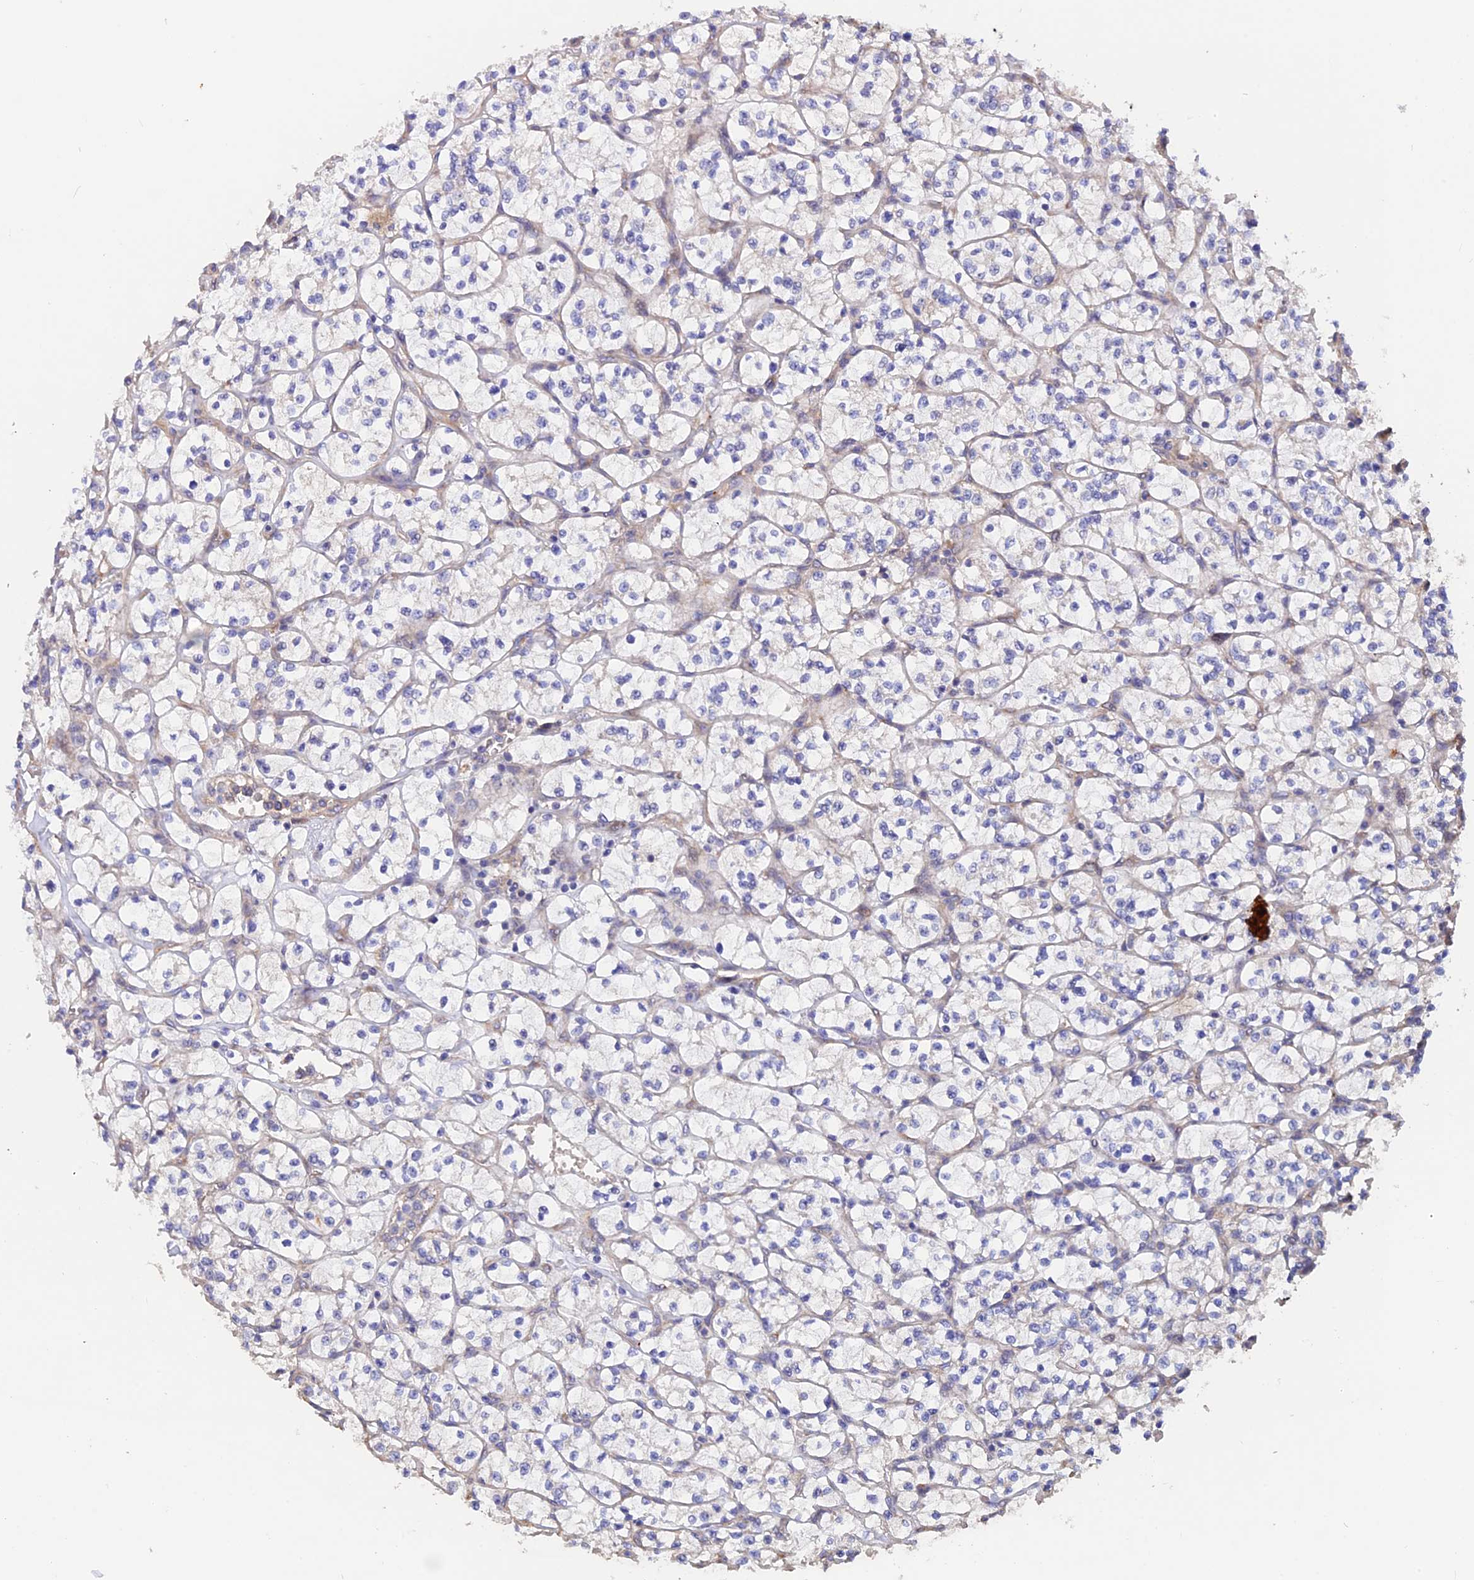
{"staining": {"intensity": "negative", "quantity": "none", "location": "none"}, "tissue": "renal cancer", "cell_type": "Tumor cells", "image_type": "cancer", "snomed": [{"axis": "morphology", "description": "Adenocarcinoma, NOS"}, {"axis": "topography", "description": "Kidney"}], "caption": "DAB immunohistochemical staining of human renal adenocarcinoma displays no significant expression in tumor cells.", "gene": "HYCC1", "patient": {"sex": "female", "age": 64}}